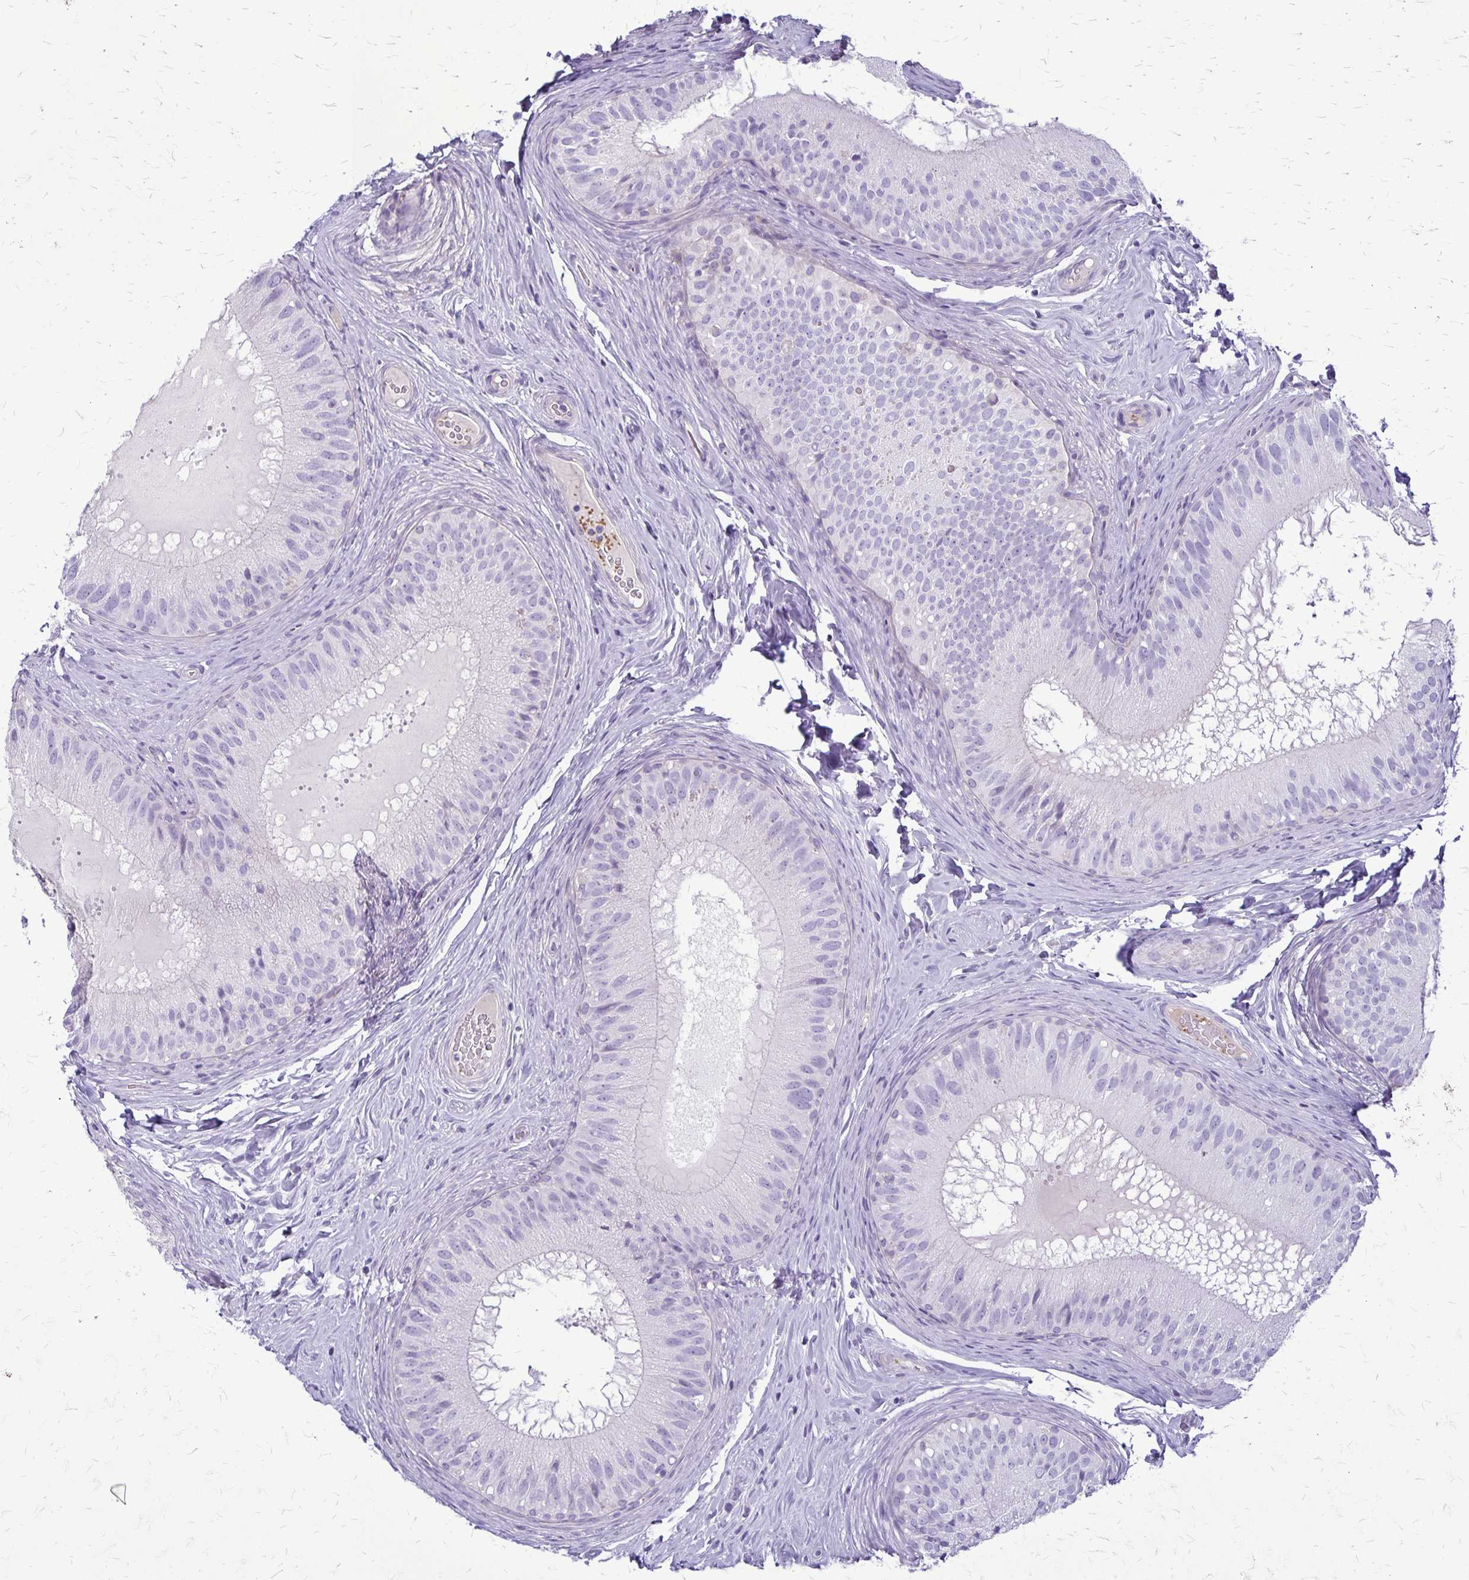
{"staining": {"intensity": "negative", "quantity": "none", "location": "none"}, "tissue": "epididymis", "cell_type": "Glandular cells", "image_type": "normal", "snomed": [{"axis": "morphology", "description": "Normal tissue, NOS"}, {"axis": "topography", "description": "Epididymis"}], "caption": "This is a photomicrograph of immunohistochemistry staining of normal epididymis, which shows no positivity in glandular cells.", "gene": "GP9", "patient": {"sex": "male", "age": 34}}